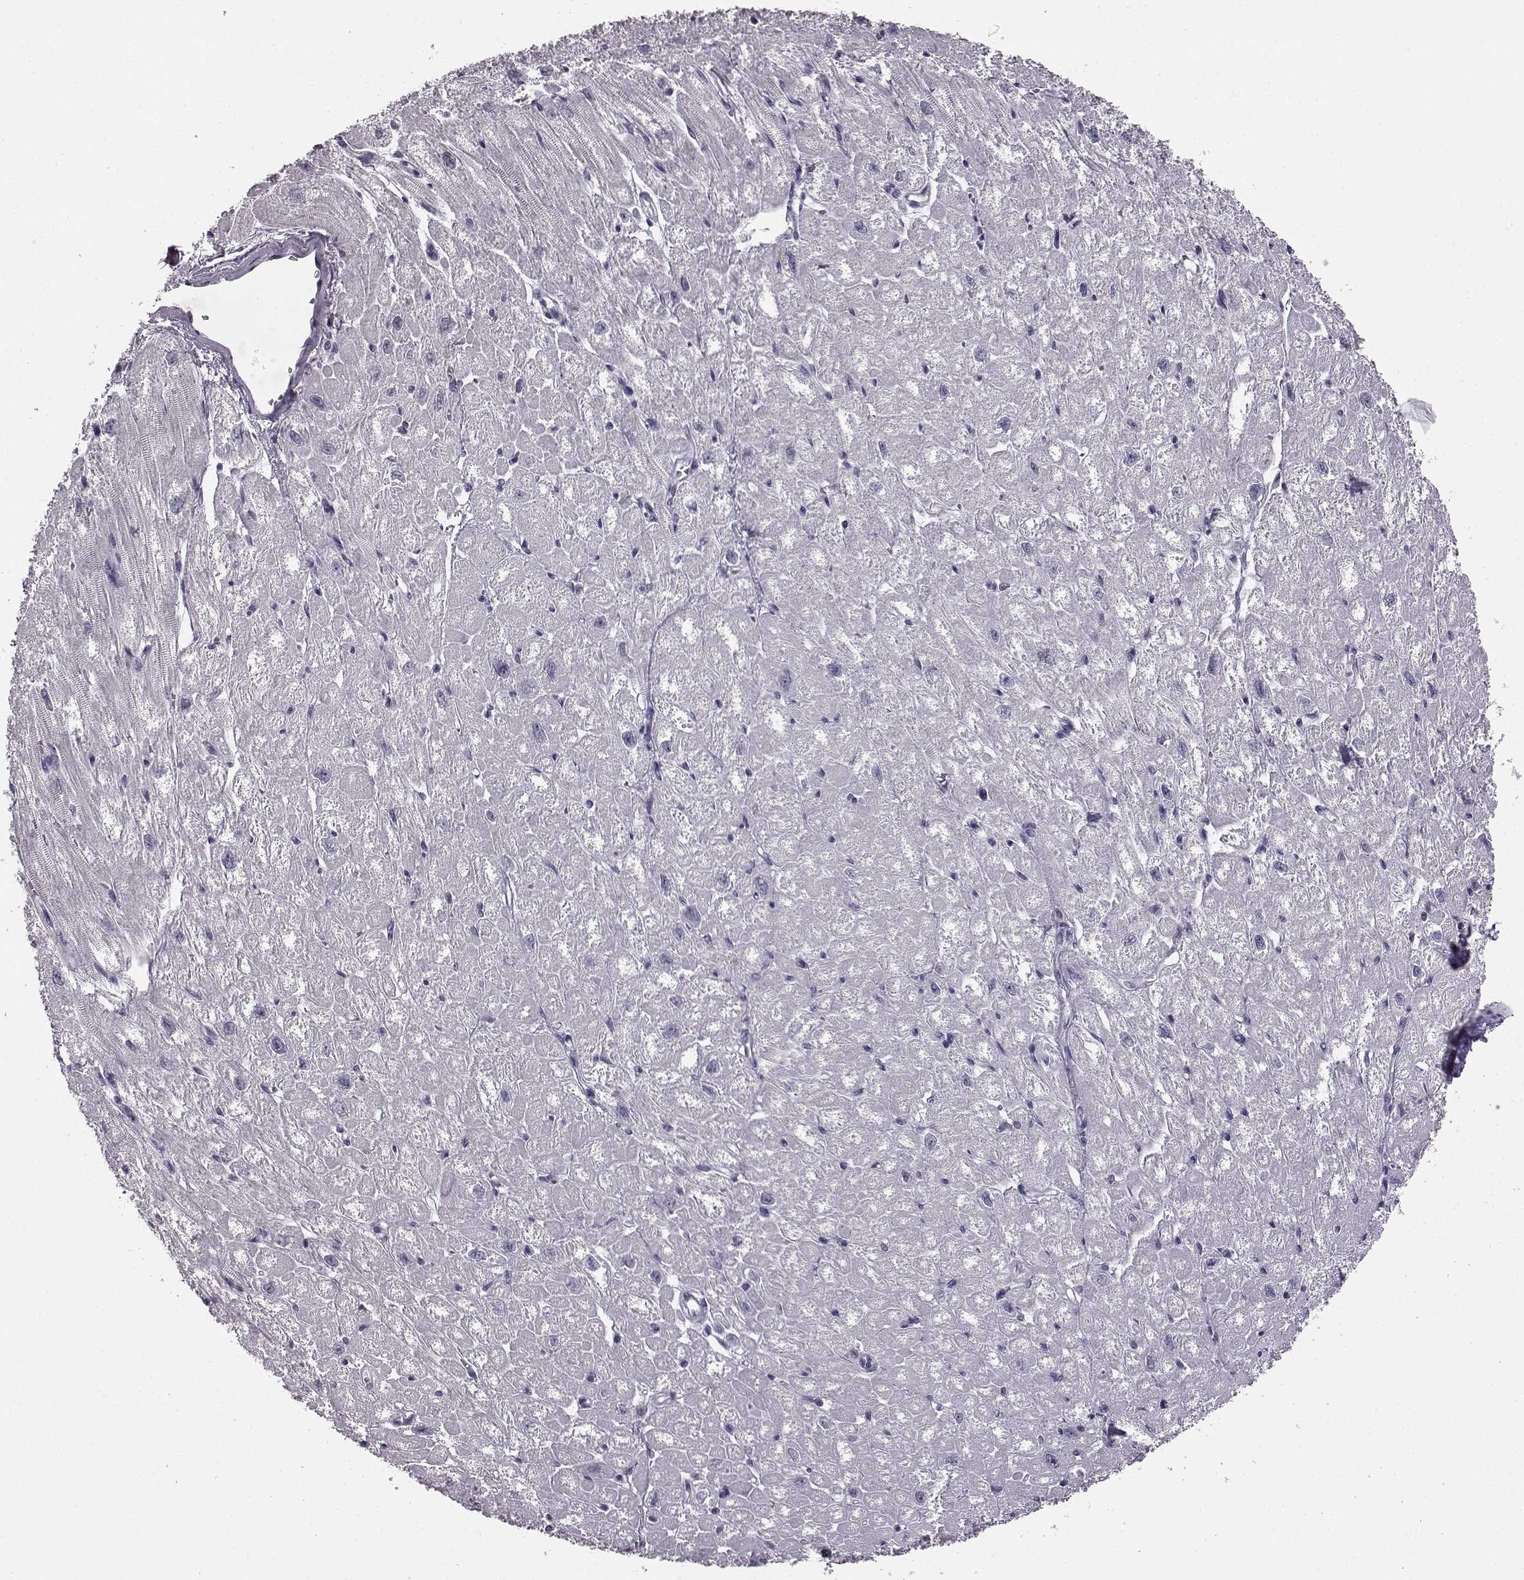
{"staining": {"intensity": "negative", "quantity": "none", "location": "none"}, "tissue": "heart muscle", "cell_type": "Cardiomyocytes", "image_type": "normal", "snomed": [{"axis": "morphology", "description": "Normal tissue, NOS"}, {"axis": "topography", "description": "Heart"}], "caption": "Image shows no significant protein staining in cardiomyocytes of unremarkable heart muscle. The staining was performed using DAB to visualize the protein expression in brown, while the nuclei were stained in blue with hematoxylin (Magnification: 20x).", "gene": "ADGRG2", "patient": {"sex": "male", "age": 61}}